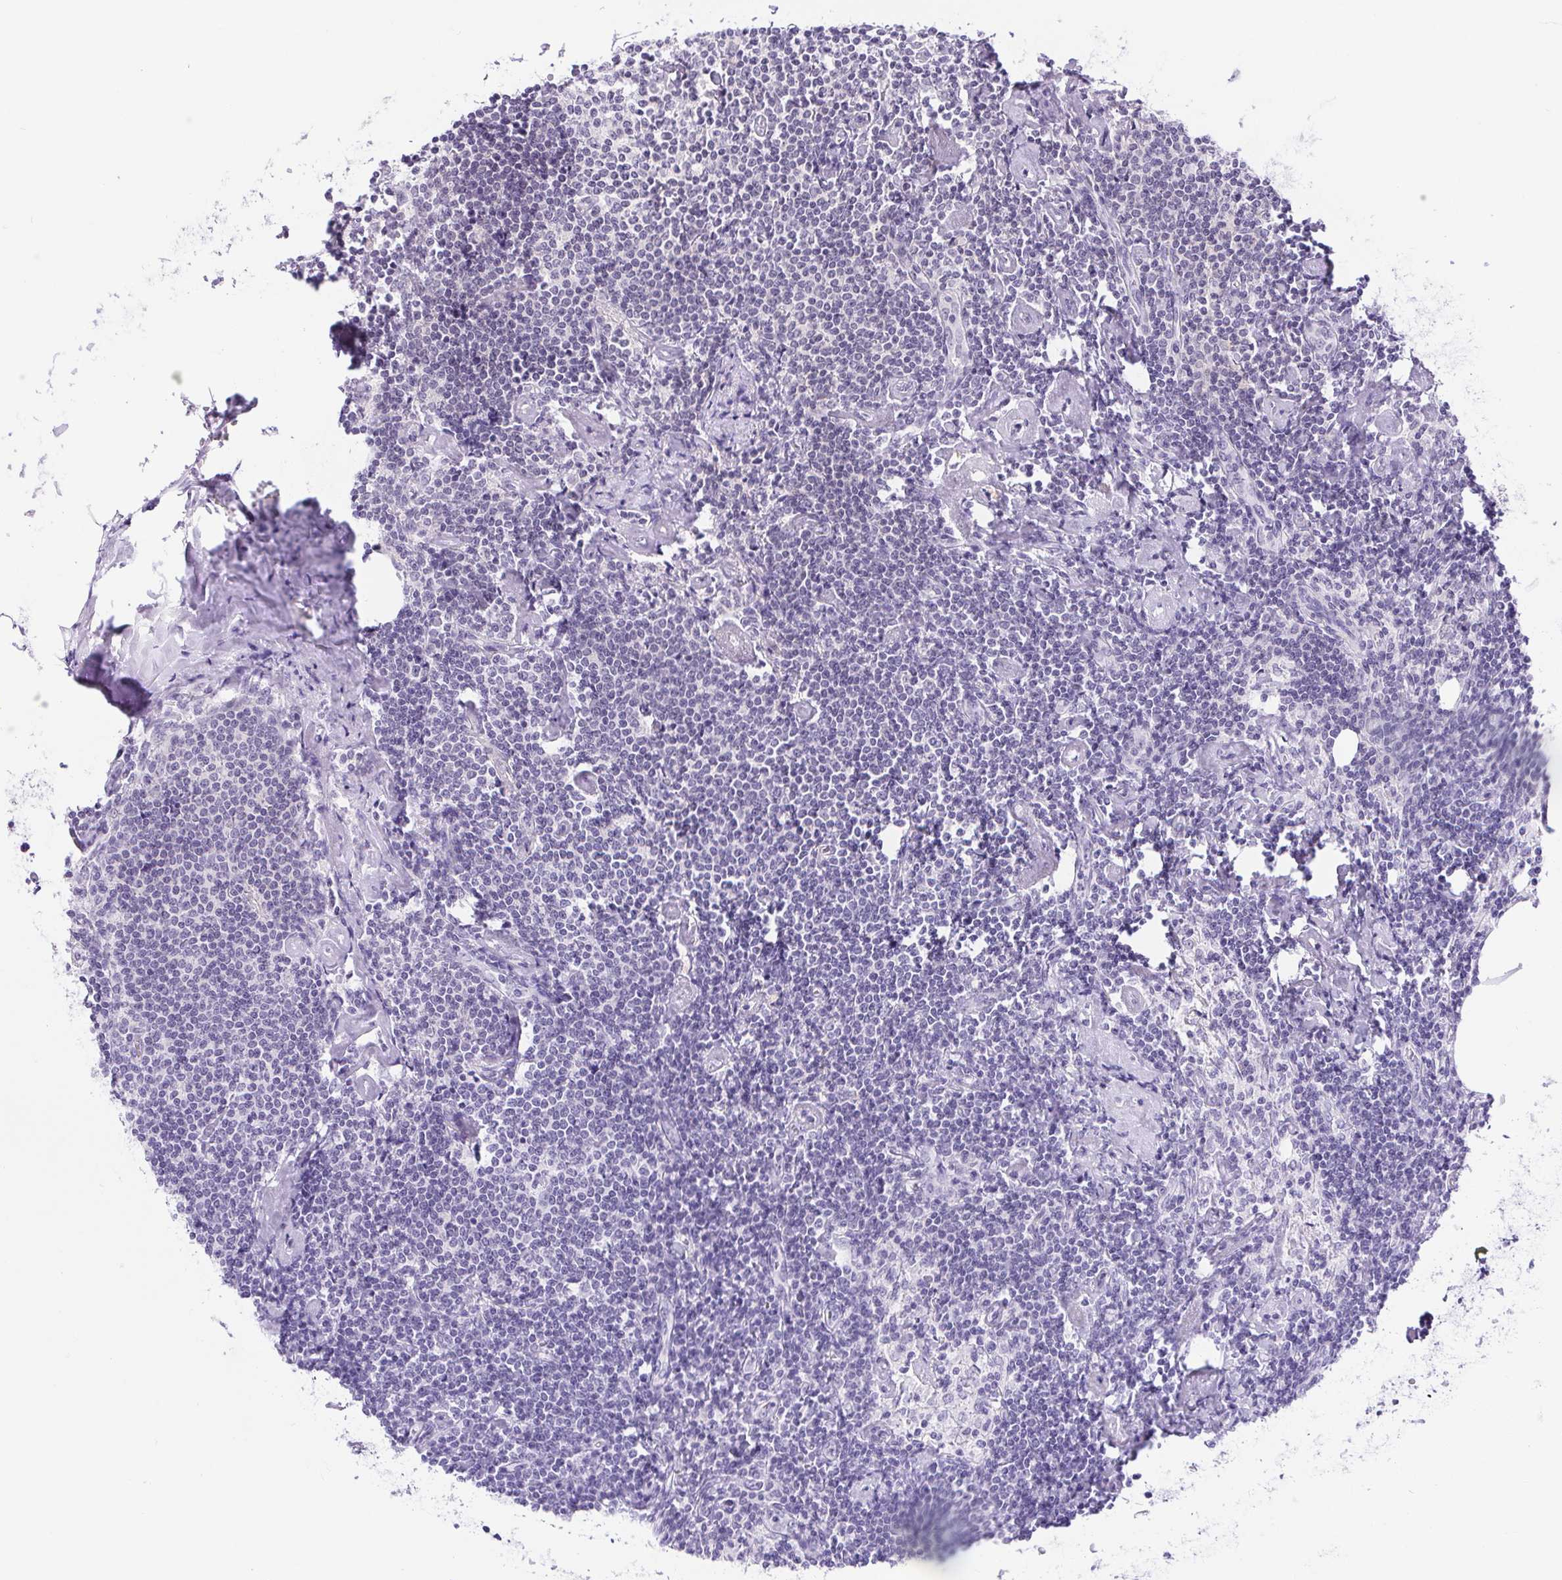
{"staining": {"intensity": "weak", "quantity": "<25%", "location": "nuclear"}, "tissue": "lymph node", "cell_type": "Non-germinal center cells", "image_type": "normal", "snomed": [{"axis": "morphology", "description": "Normal tissue, NOS"}, {"axis": "topography", "description": "Lymph node"}], "caption": "This is a photomicrograph of immunohistochemistry (IHC) staining of benign lymph node, which shows no staining in non-germinal center cells. (Brightfield microscopy of DAB immunohistochemistry at high magnification).", "gene": "DDX17", "patient": {"sex": "female", "age": 69}}